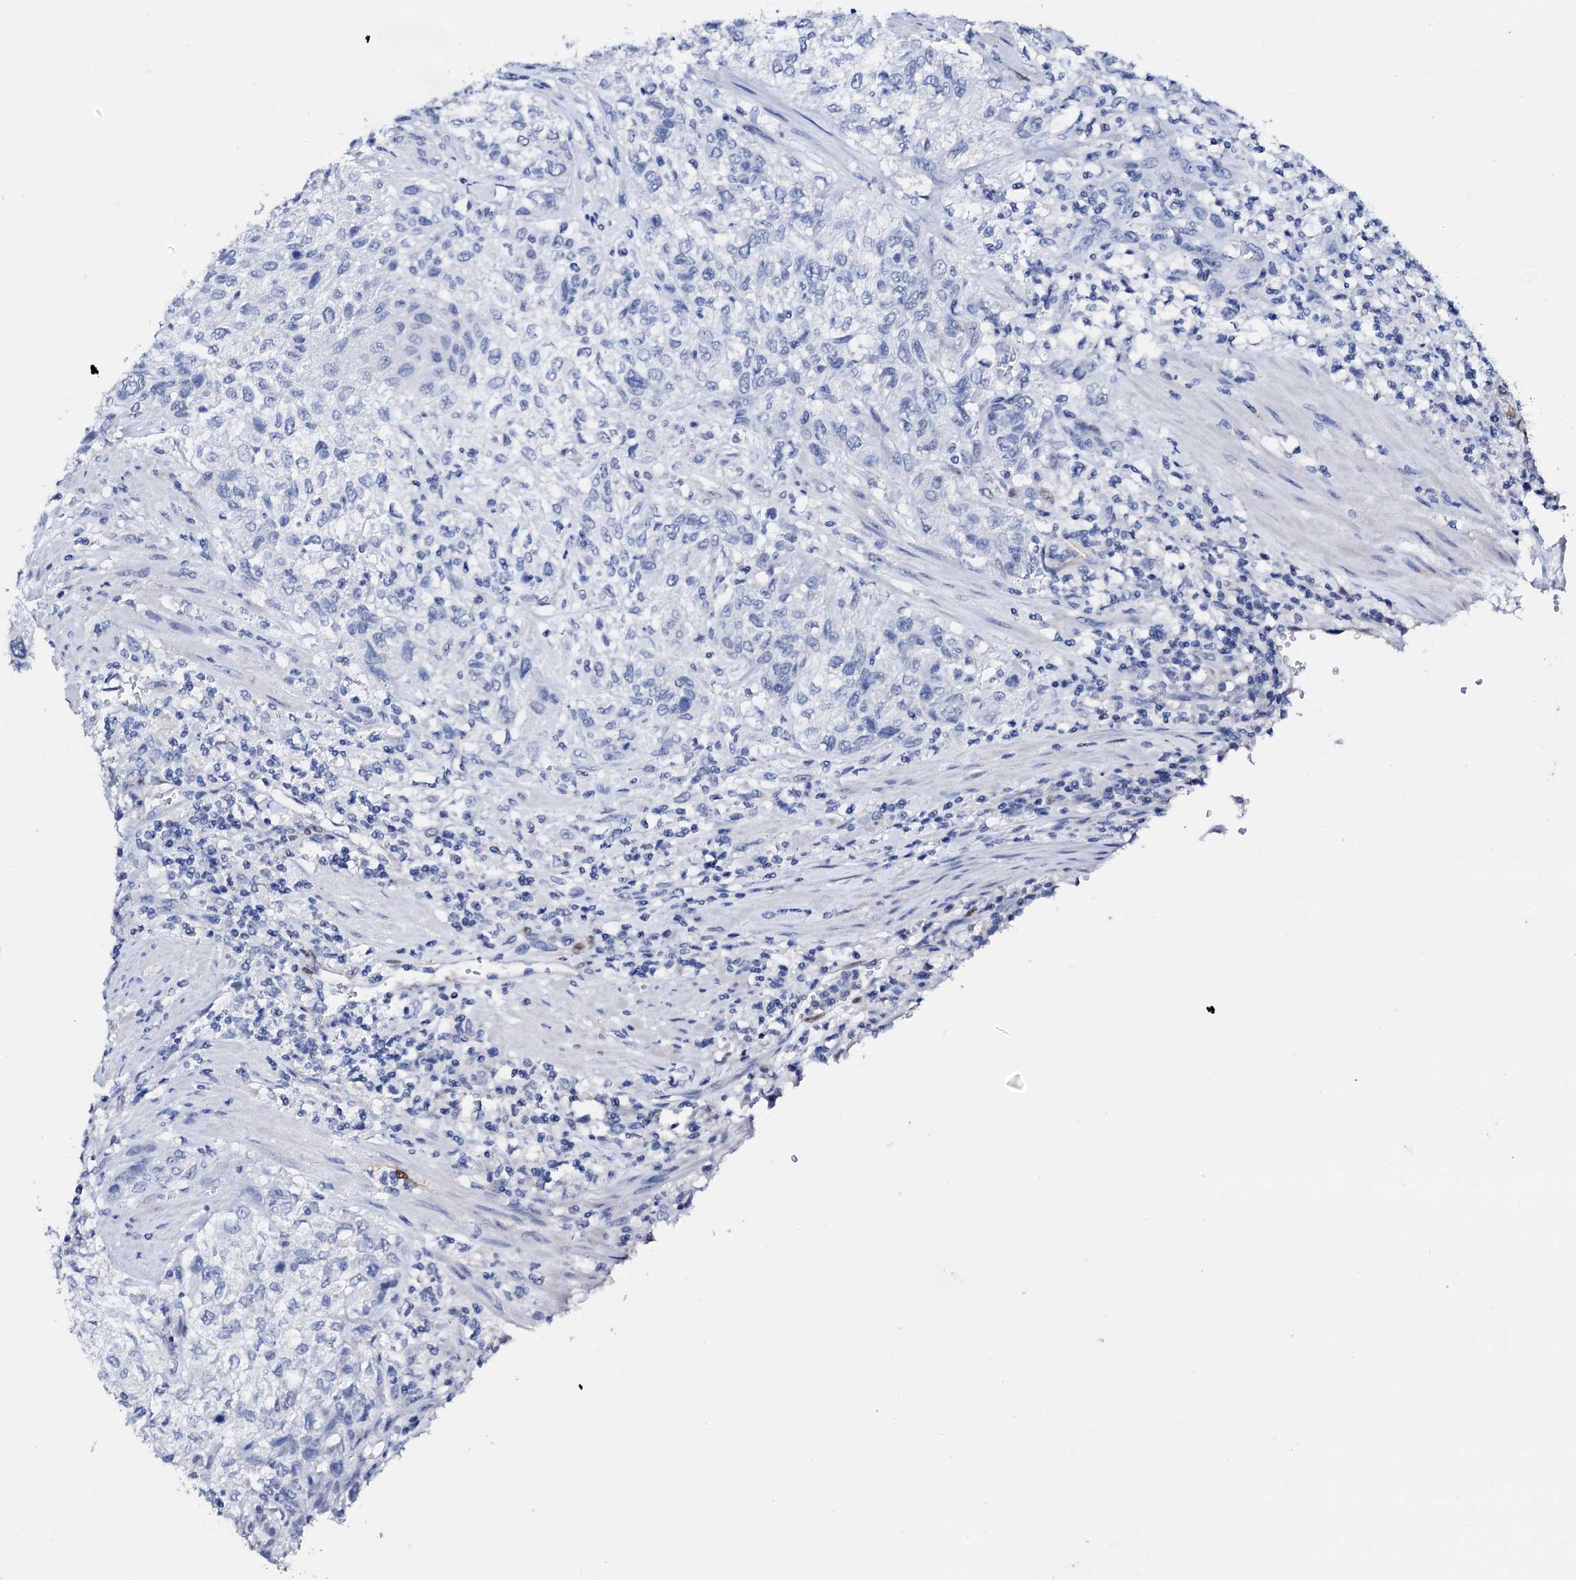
{"staining": {"intensity": "negative", "quantity": "none", "location": "none"}, "tissue": "urothelial cancer", "cell_type": "Tumor cells", "image_type": "cancer", "snomed": [{"axis": "morphology", "description": "Normal tissue, NOS"}, {"axis": "morphology", "description": "Urothelial carcinoma, NOS"}, {"axis": "topography", "description": "Urinary bladder"}, {"axis": "topography", "description": "Peripheral nerve tissue"}], "caption": "Tumor cells are negative for brown protein staining in urothelial cancer.", "gene": "NRIP2", "patient": {"sex": "male", "age": 35}}